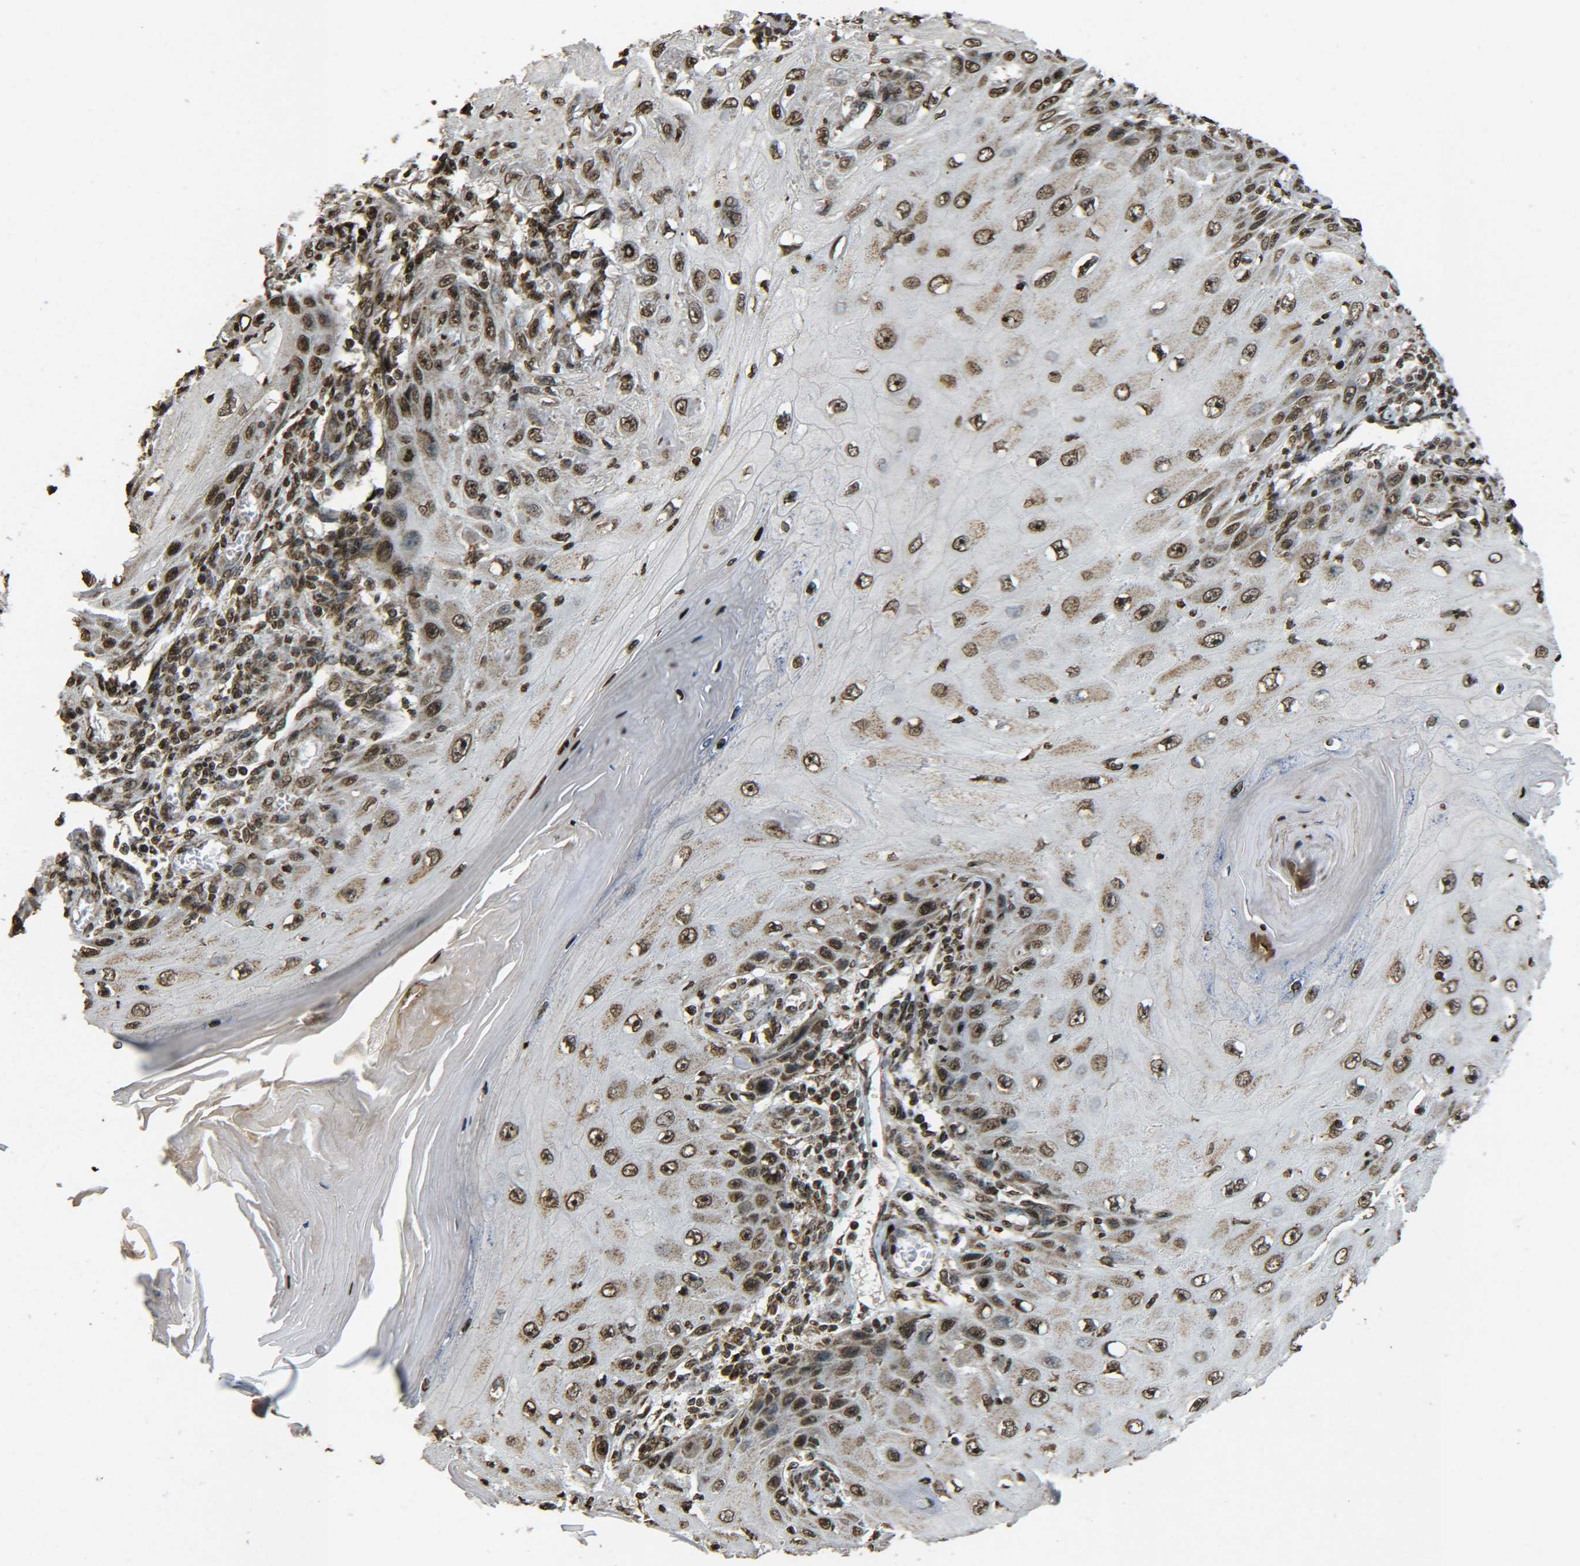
{"staining": {"intensity": "strong", "quantity": ">75%", "location": "nuclear"}, "tissue": "skin cancer", "cell_type": "Tumor cells", "image_type": "cancer", "snomed": [{"axis": "morphology", "description": "Squamous cell carcinoma, NOS"}, {"axis": "topography", "description": "Skin"}], "caption": "IHC image of skin squamous cell carcinoma stained for a protein (brown), which demonstrates high levels of strong nuclear positivity in approximately >75% of tumor cells.", "gene": "NEUROG2", "patient": {"sex": "female", "age": 73}}